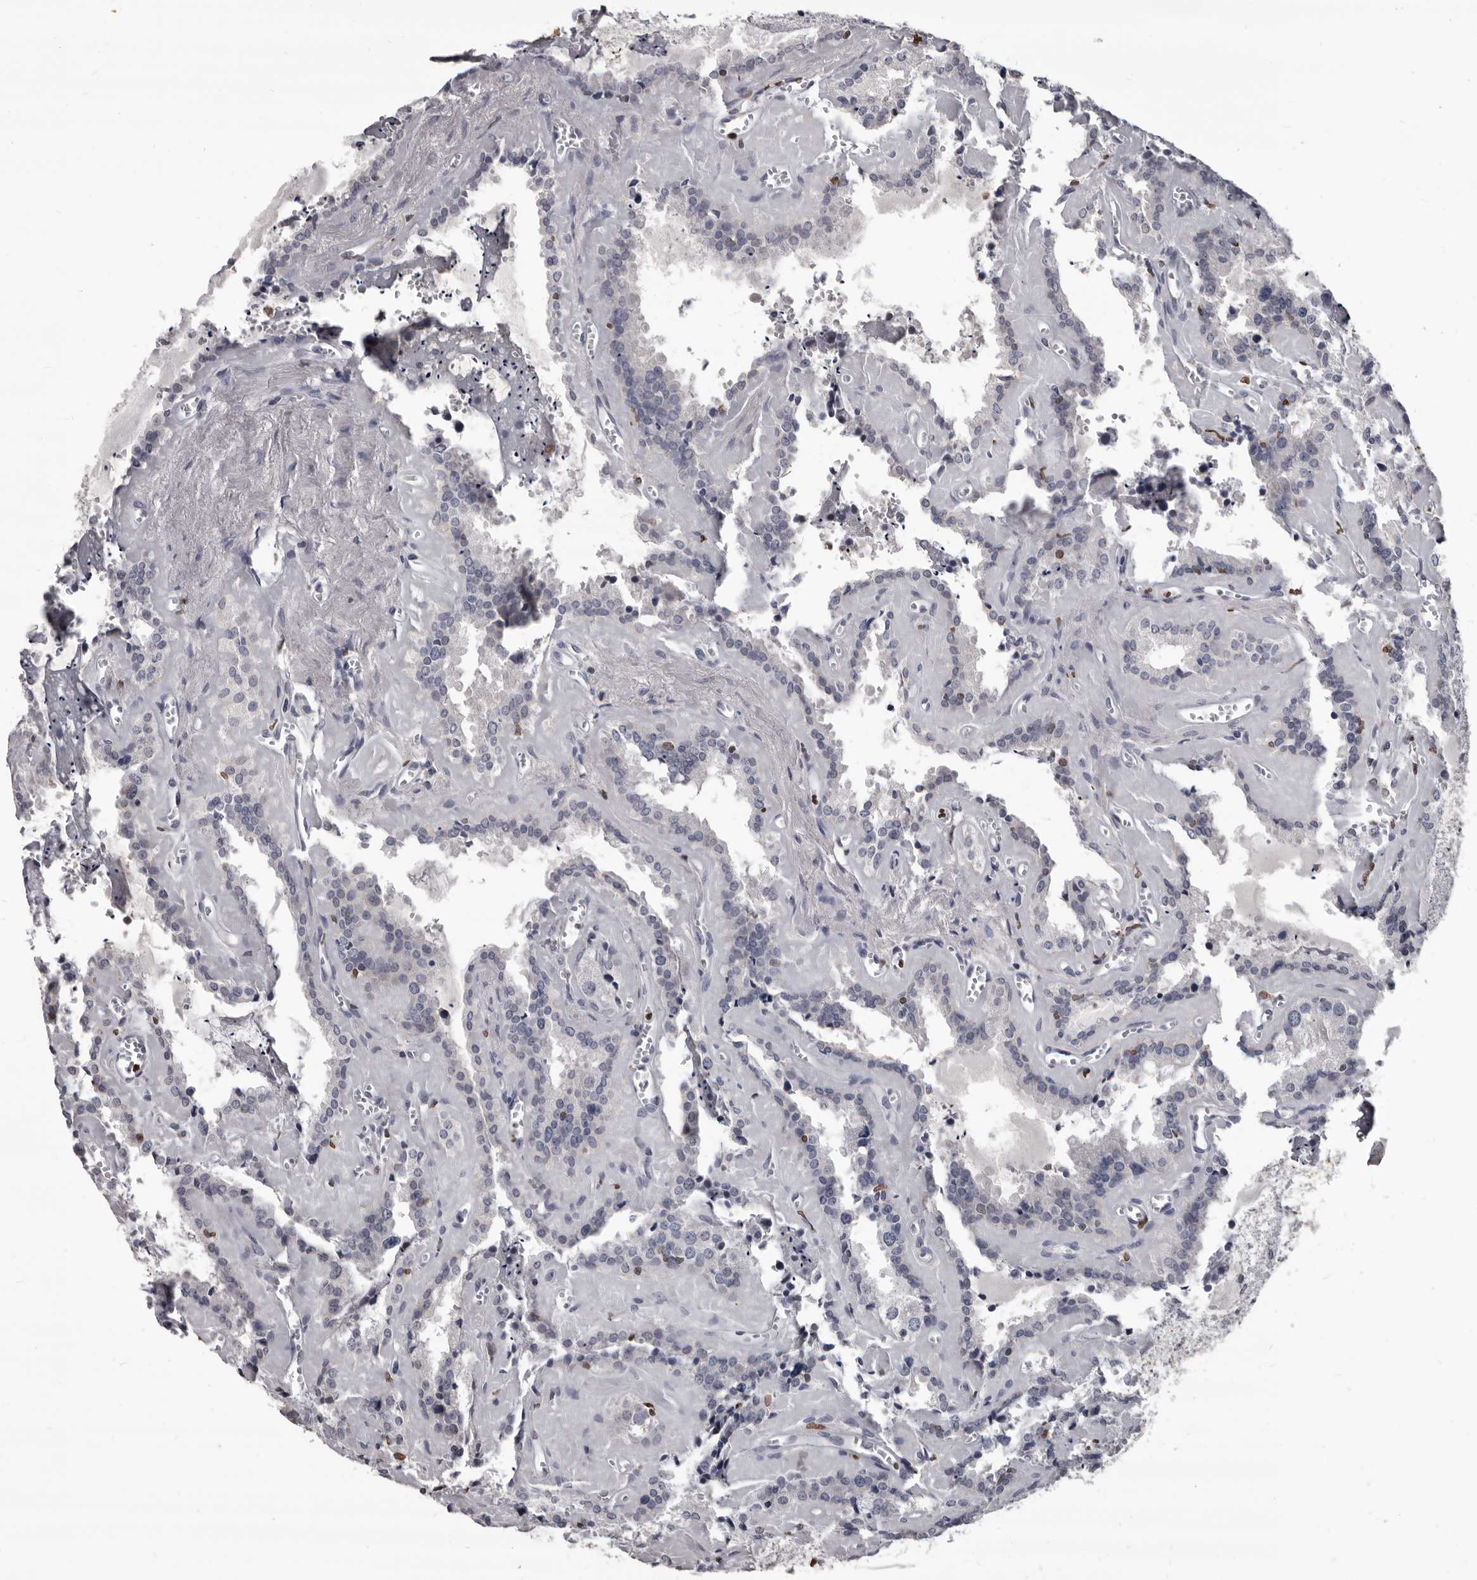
{"staining": {"intensity": "negative", "quantity": "none", "location": "none"}, "tissue": "seminal vesicle", "cell_type": "Glandular cells", "image_type": "normal", "snomed": [{"axis": "morphology", "description": "Normal tissue, NOS"}, {"axis": "topography", "description": "Prostate"}, {"axis": "topography", "description": "Seminal veicle"}], "caption": "IHC micrograph of unremarkable seminal vesicle: seminal vesicle stained with DAB reveals no significant protein positivity in glandular cells.", "gene": "AHR", "patient": {"sex": "male", "age": 59}}